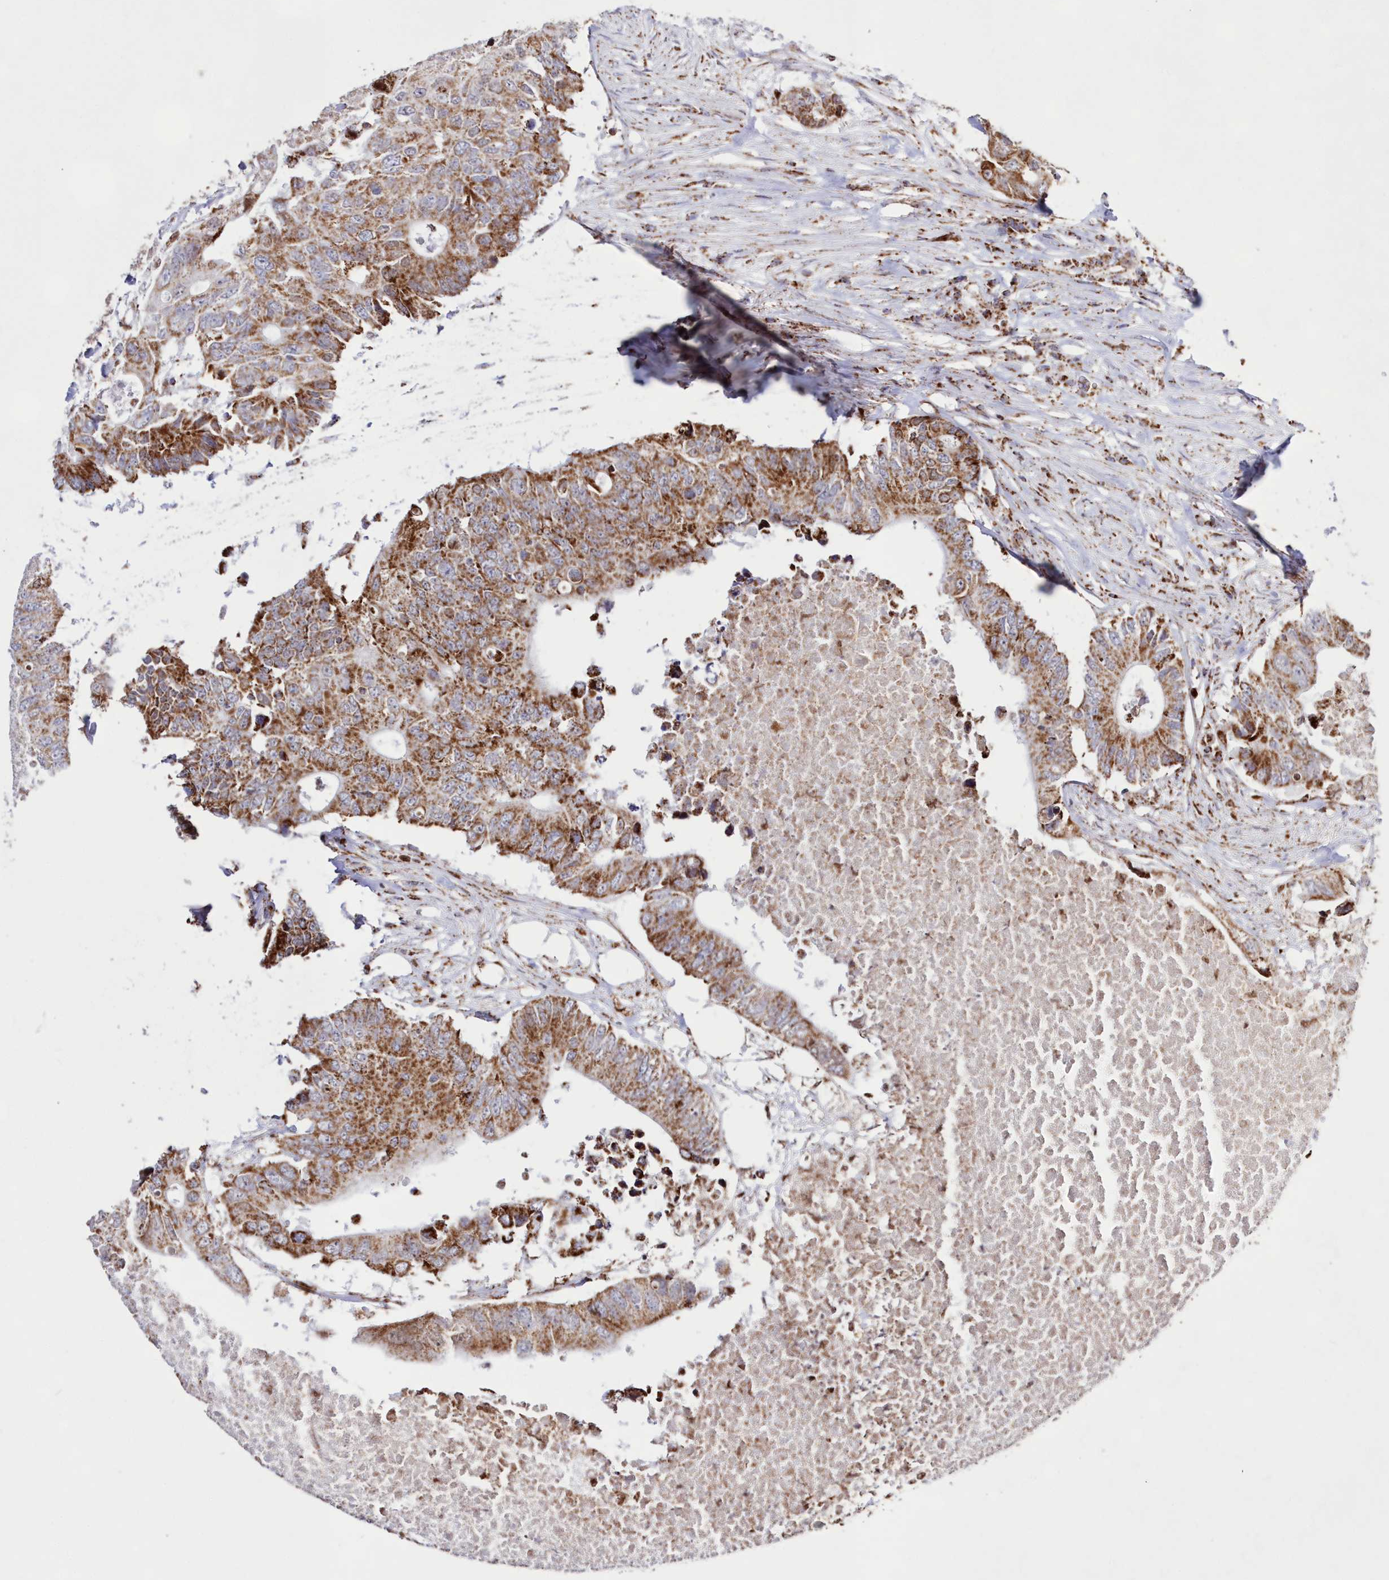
{"staining": {"intensity": "moderate", "quantity": ">75%", "location": "cytoplasmic/membranous"}, "tissue": "colorectal cancer", "cell_type": "Tumor cells", "image_type": "cancer", "snomed": [{"axis": "morphology", "description": "Adenocarcinoma, NOS"}, {"axis": "topography", "description": "Colon"}], "caption": "Immunohistochemical staining of colorectal cancer reveals moderate cytoplasmic/membranous protein expression in about >75% of tumor cells.", "gene": "HADHB", "patient": {"sex": "male", "age": 71}}